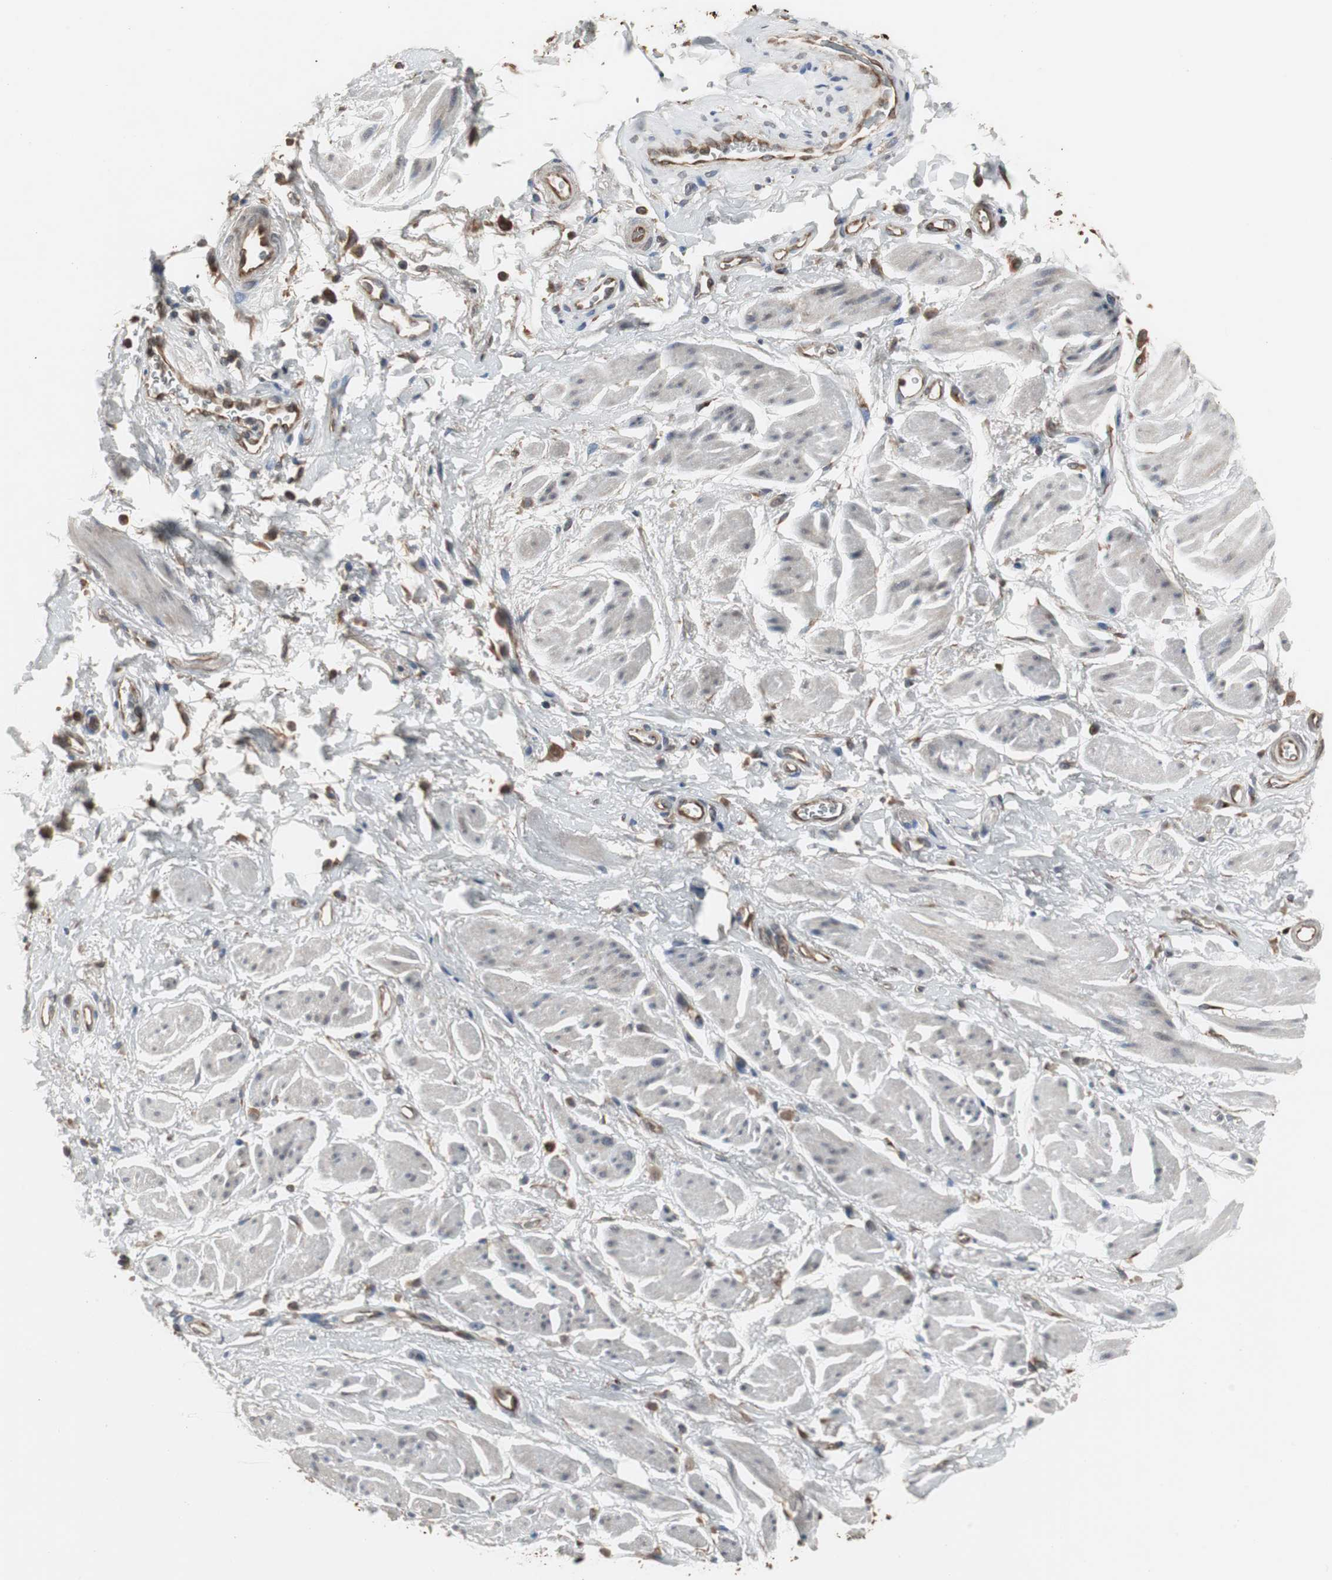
{"staining": {"intensity": "weak", "quantity": ">75%", "location": "cytoplasmic/membranous"}, "tissue": "adipose tissue", "cell_type": "Adipocytes", "image_type": "normal", "snomed": [{"axis": "morphology", "description": "Normal tissue, NOS"}, {"axis": "topography", "description": "Soft tissue"}, {"axis": "topography", "description": "Peripheral nerve tissue"}], "caption": "Protein expression analysis of normal adipose tissue demonstrates weak cytoplasmic/membranous positivity in approximately >75% of adipocytes. The protein is stained brown, and the nuclei are stained in blue (DAB (3,3'-diaminobenzidine) IHC with brightfield microscopy, high magnification).", "gene": "ATP2B2", "patient": {"sex": "female", "age": 71}}